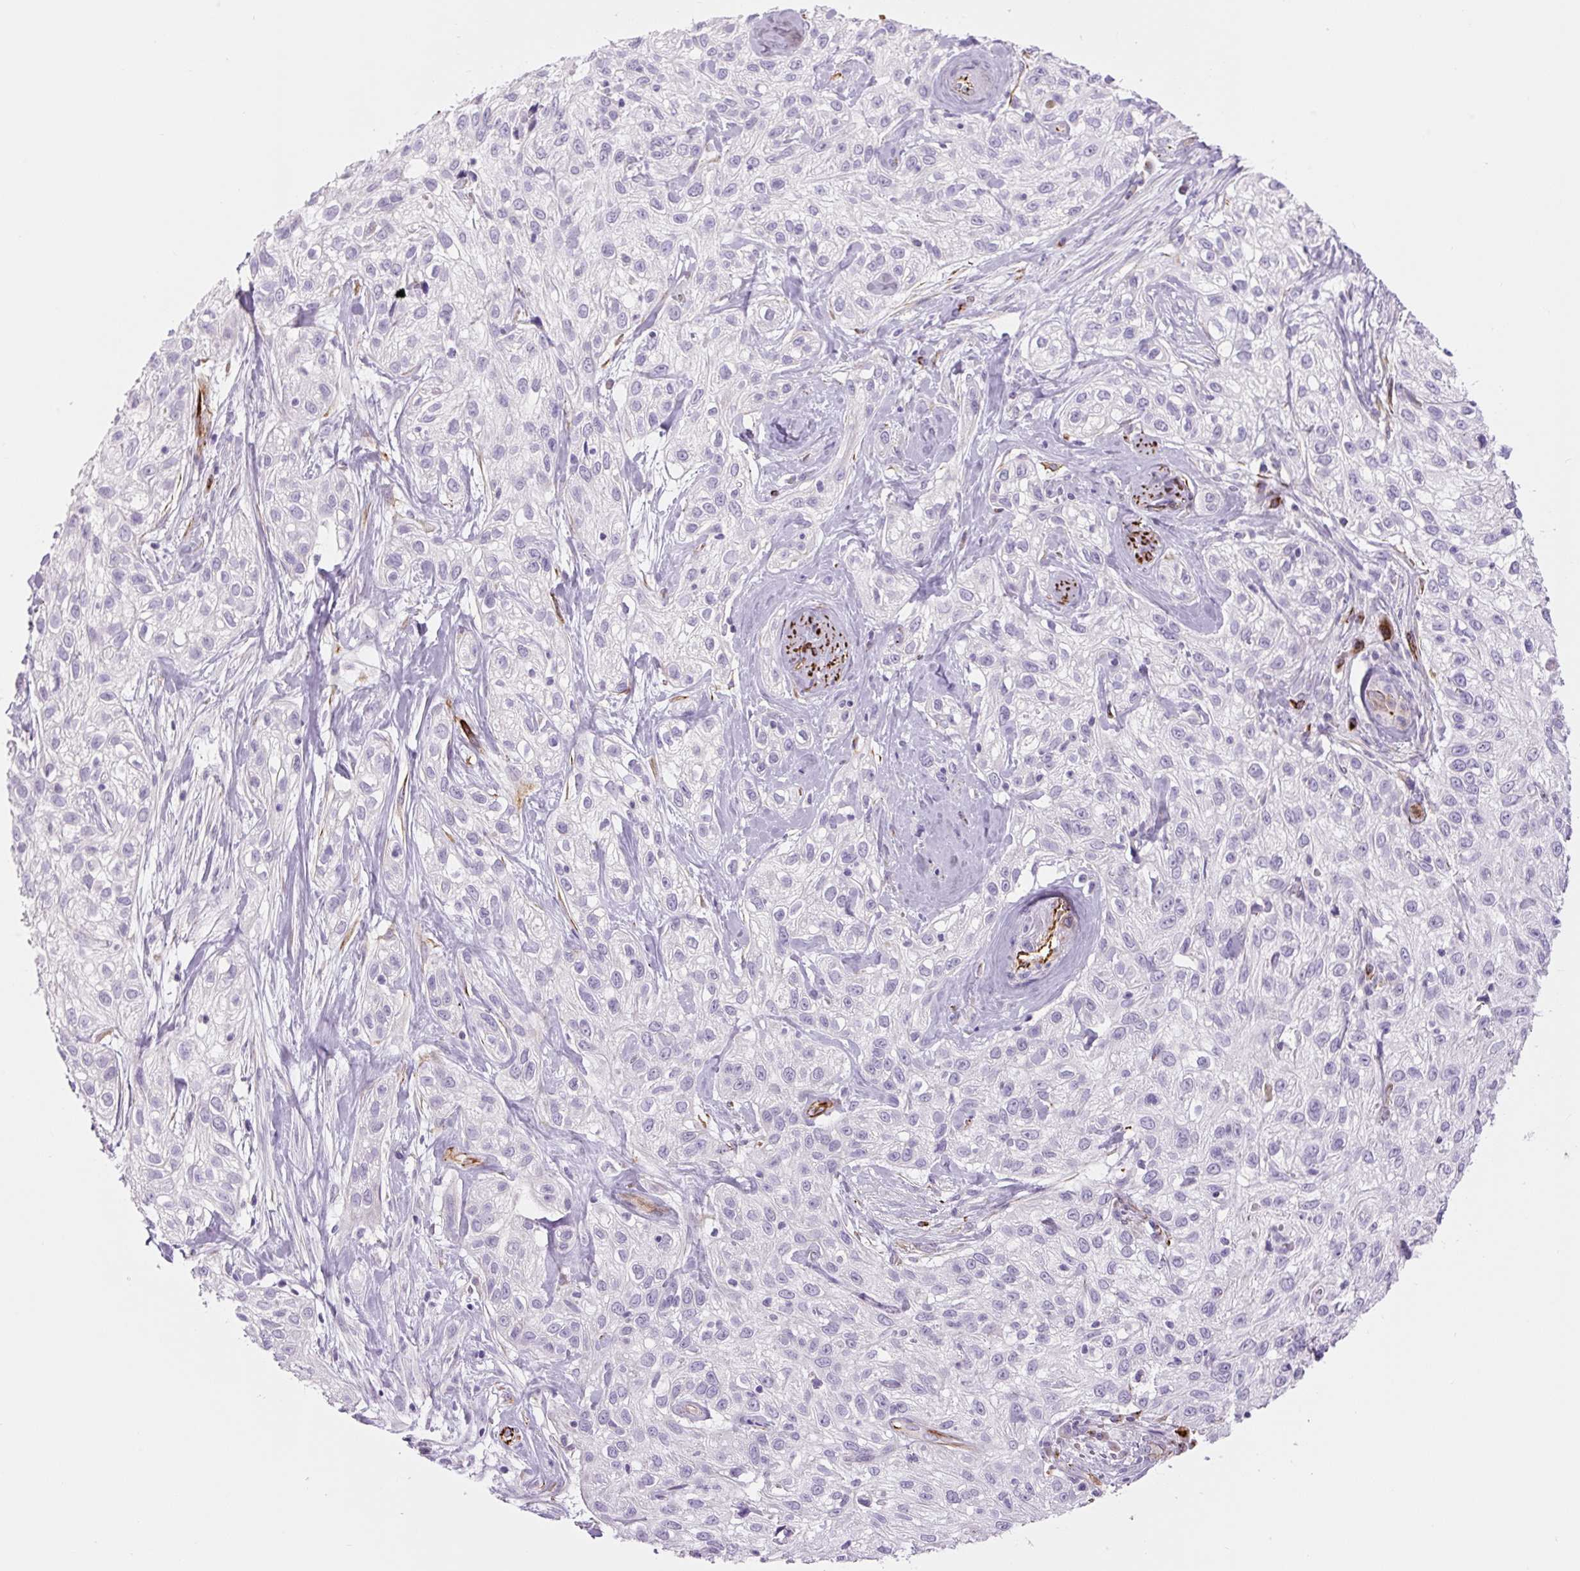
{"staining": {"intensity": "negative", "quantity": "none", "location": "none"}, "tissue": "skin cancer", "cell_type": "Tumor cells", "image_type": "cancer", "snomed": [{"axis": "morphology", "description": "Squamous cell carcinoma, NOS"}, {"axis": "topography", "description": "Skin"}], "caption": "Immunohistochemical staining of skin squamous cell carcinoma displays no significant staining in tumor cells.", "gene": "NES", "patient": {"sex": "male", "age": 82}}